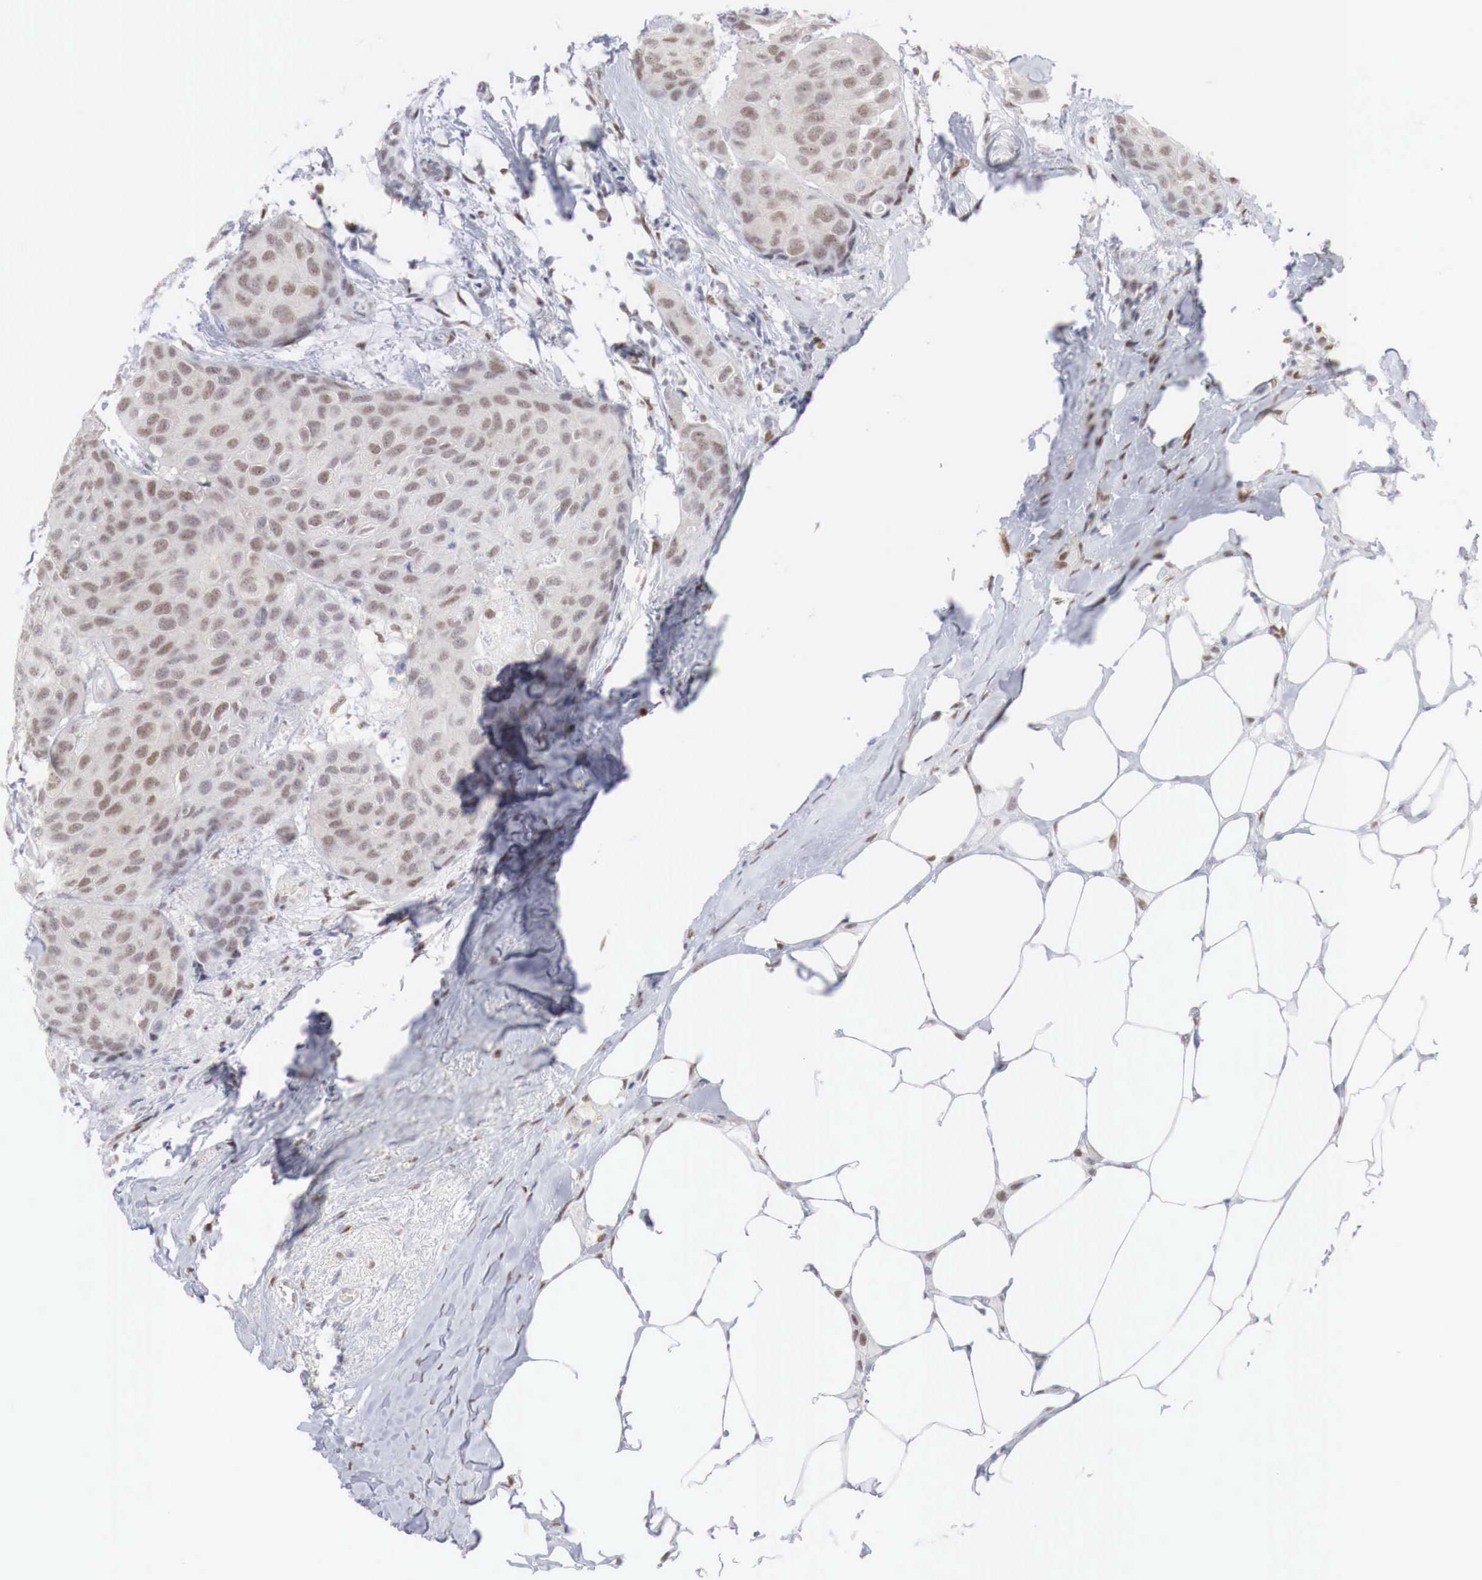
{"staining": {"intensity": "weak", "quantity": ">75%", "location": "nuclear"}, "tissue": "breast cancer", "cell_type": "Tumor cells", "image_type": "cancer", "snomed": [{"axis": "morphology", "description": "Duct carcinoma"}, {"axis": "topography", "description": "Breast"}], "caption": "This micrograph shows IHC staining of human breast invasive ductal carcinoma, with low weak nuclear expression in approximately >75% of tumor cells.", "gene": "FOXP2", "patient": {"sex": "female", "age": 68}}